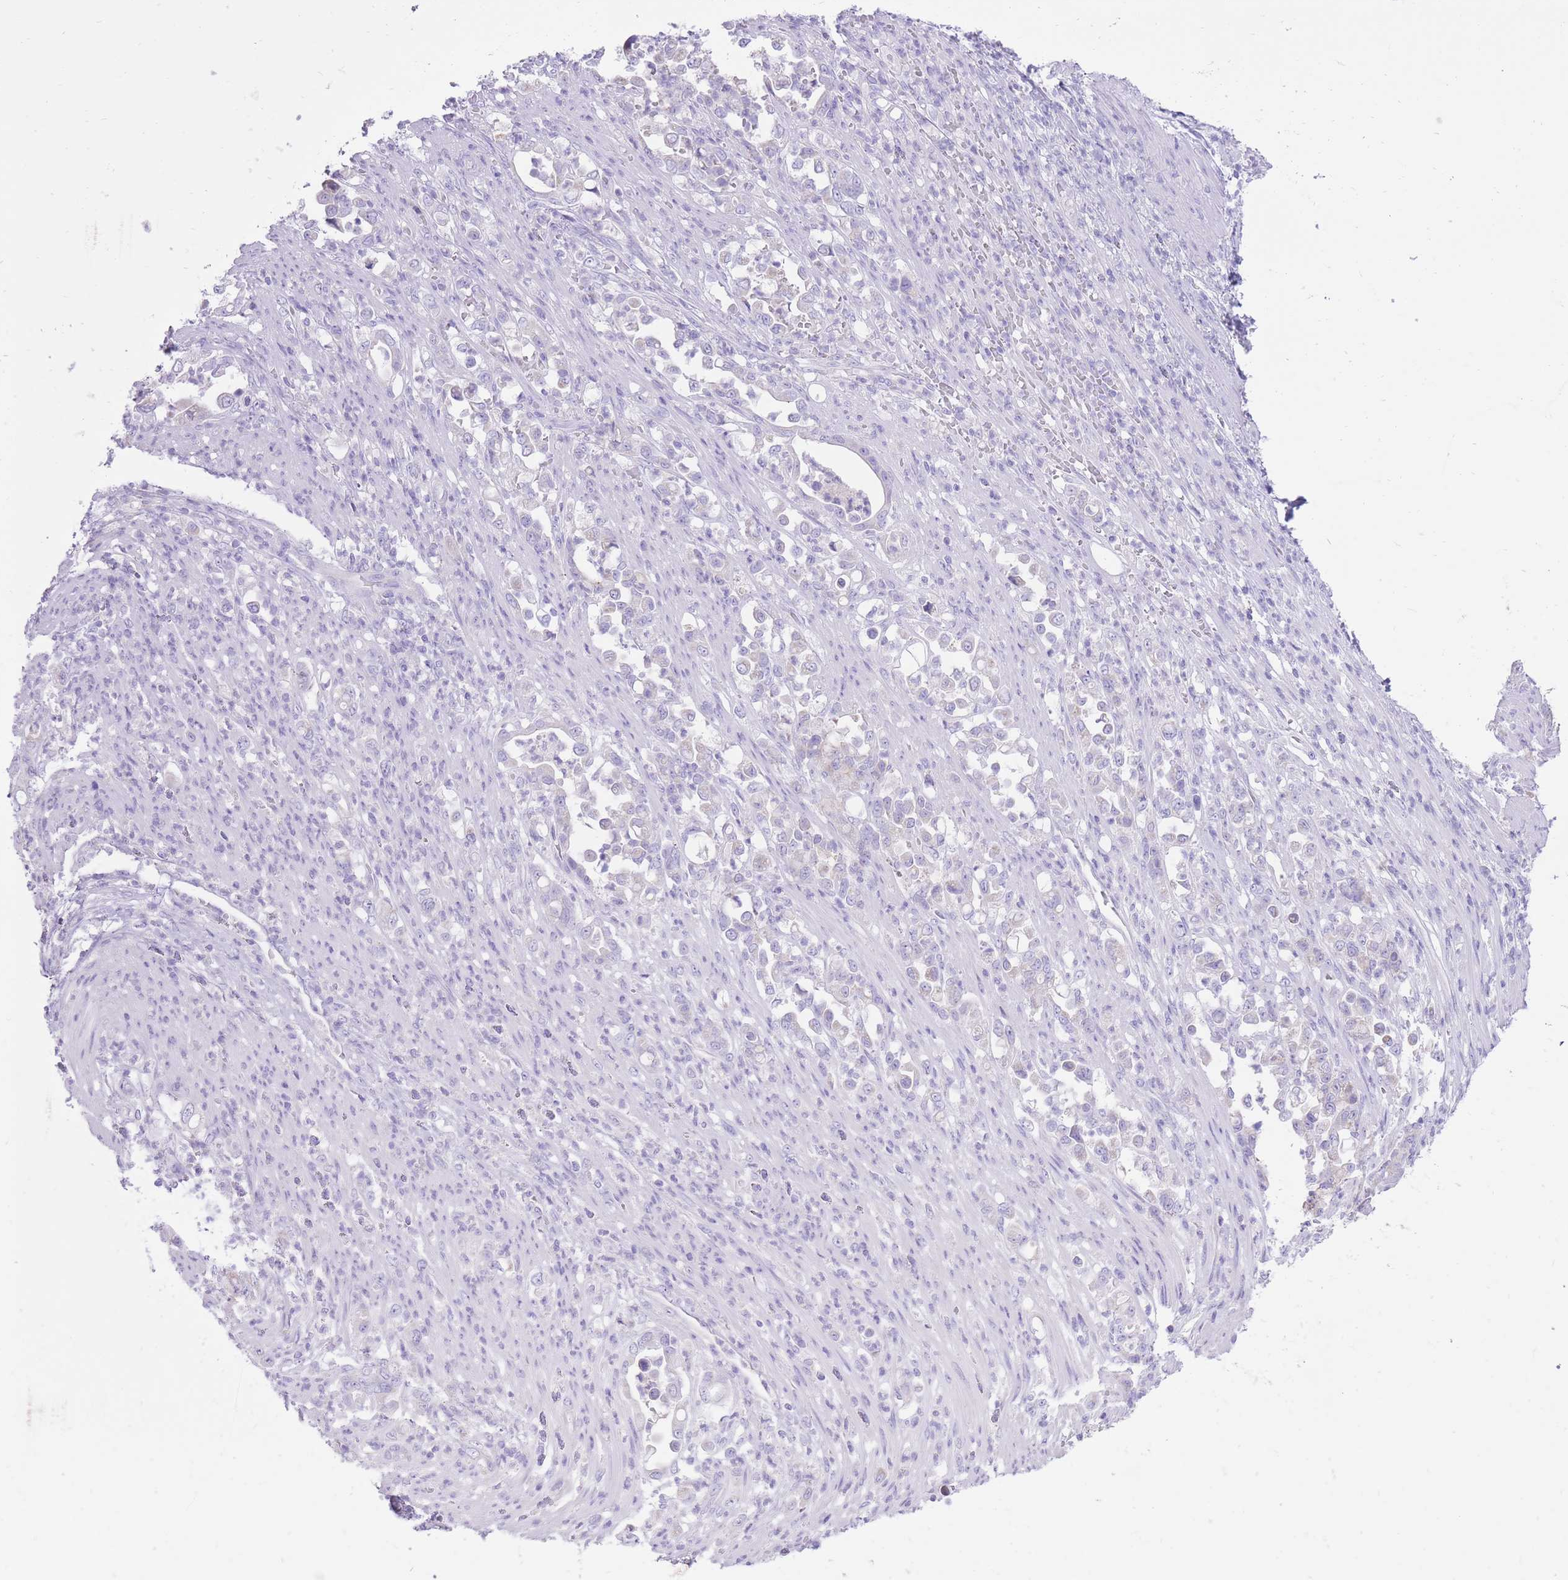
{"staining": {"intensity": "negative", "quantity": "none", "location": "none"}, "tissue": "stomach cancer", "cell_type": "Tumor cells", "image_type": "cancer", "snomed": [{"axis": "morphology", "description": "Normal tissue, NOS"}, {"axis": "morphology", "description": "Adenocarcinoma, NOS"}, {"axis": "topography", "description": "Stomach"}], "caption": "Immunohistochemical staining of stomach cancer (adenocarcinoma) demonstrates no significant positivity in tumor cells.", "gene": "SLC4A4", "patient": {"sex": "female", "age": 79}}